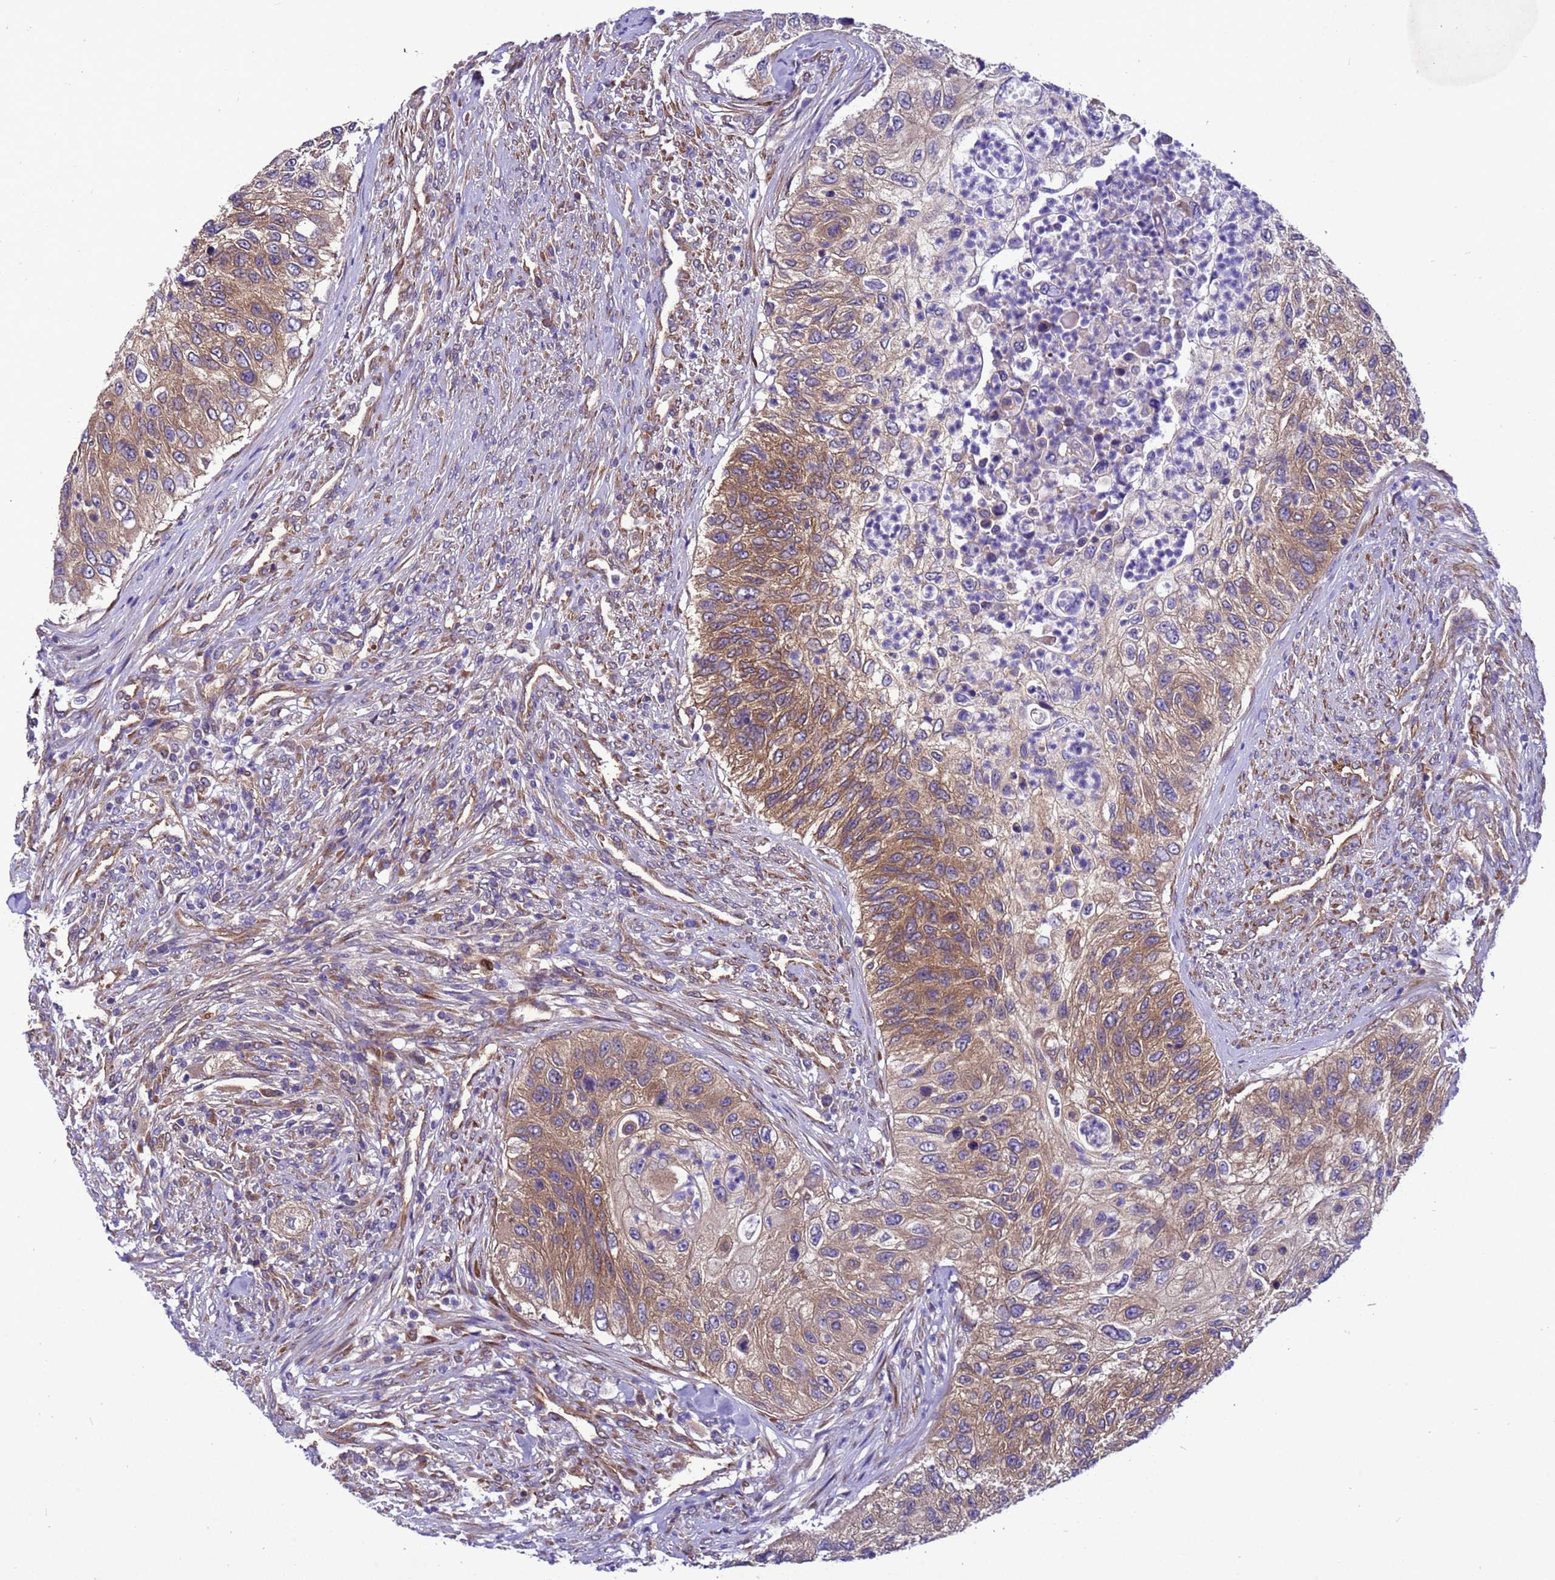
{"staining": {"intensity": "moderate", "quantity": "25%-75%", "location": "cytoplasmic/membranous"}, "tissue": "urothelial cancer", "cell_type": "Tumor cells", "image_type": "cancer", "snomed": [{"axis": "morphology", "description": "Urothelial carcinoma, High grade"}, {"axis": "topography", "description": "Urinary bladder"}], "caption": "The photomicrograph demonstrates immunohistochemical staining of urothelial carcinoma (high-grade). There is moderate cytoplasmic/membranous staining is appreciated in approximately 25%-75% of tumor cells.", "gene": "RABEP2", "patient": {"sex": "female", "age": 60}}